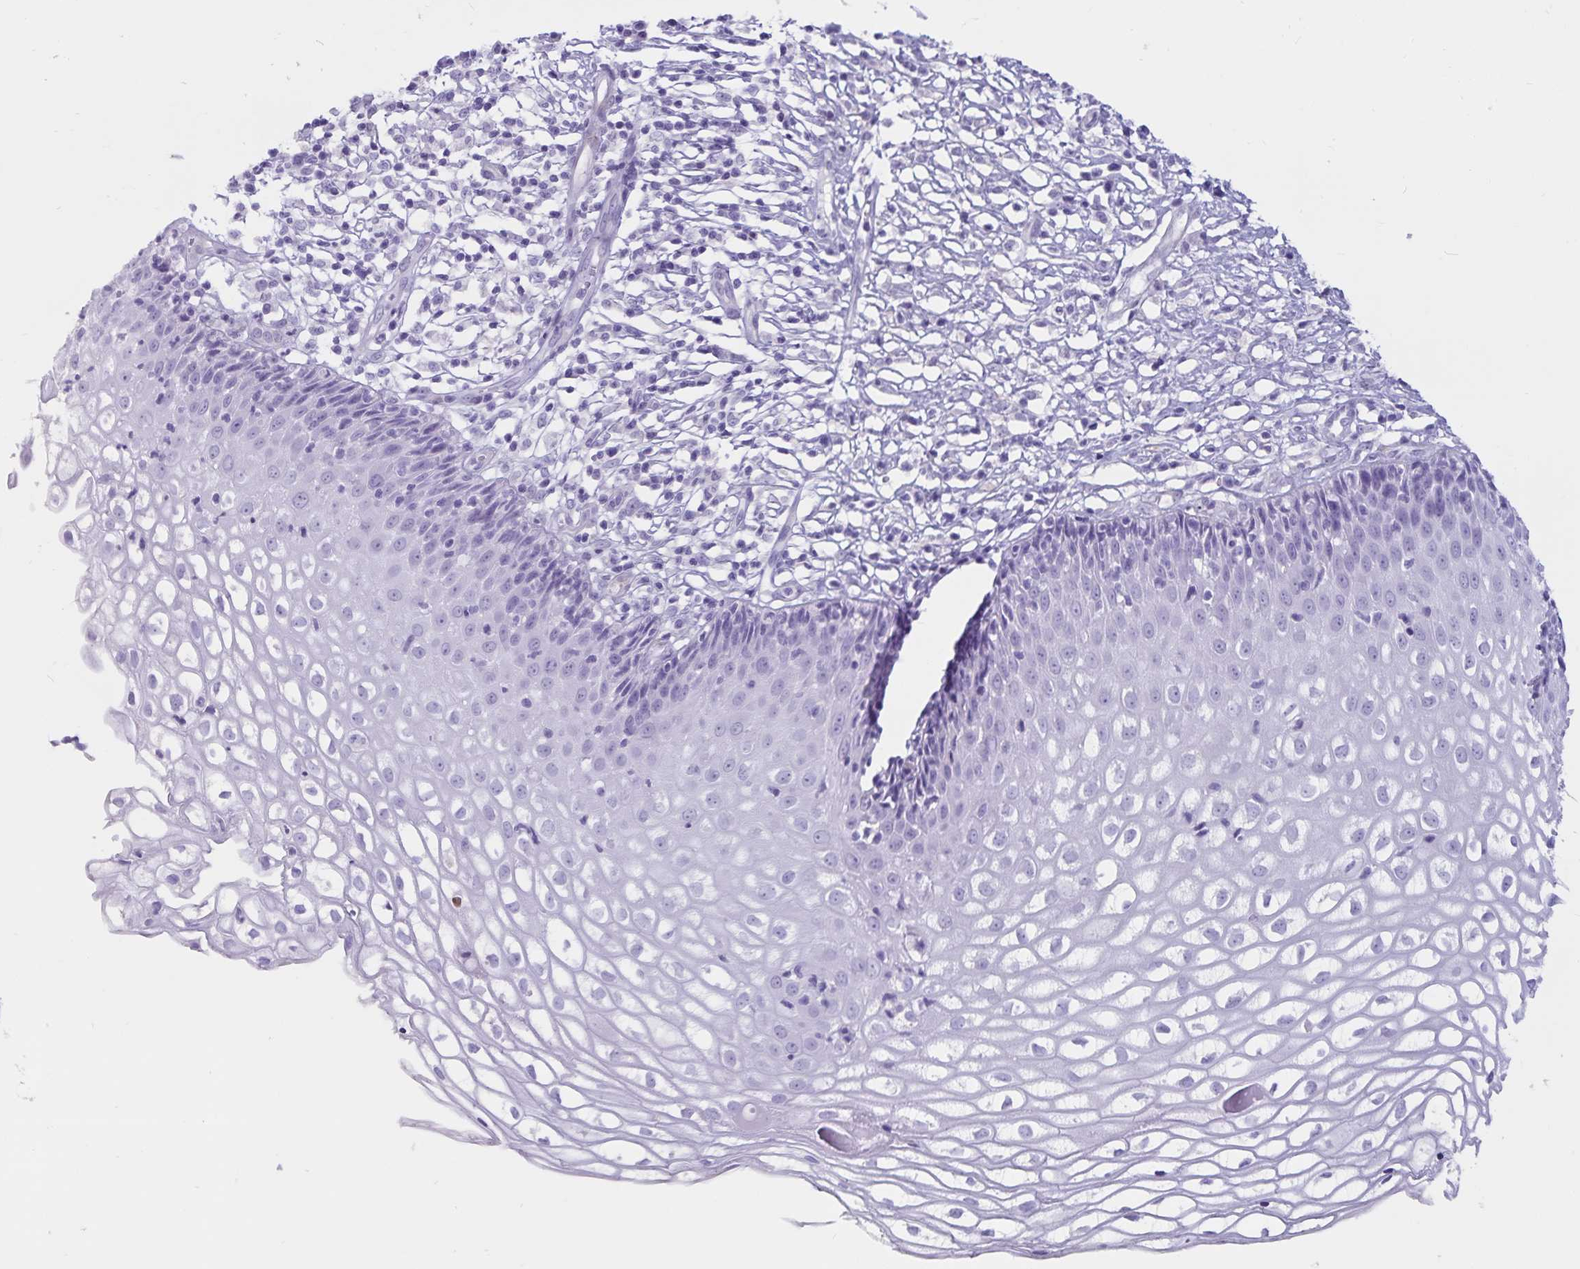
{"staining": {"intensity": "negative", "quantity": "none", "location": "none"}, "tissue": "cervix", "cell_type": "Glandular cells", "image_type": "normal", "snomed": [{"axis": "morphology", "description": "Normal tissue, NOS"}, {"axis": "topography", "description": "Cervix"}], "caption": "A photomicrograph of cervix stained for a protein demonstrates no brown staining in glandular cells.", "gene": "GPR137", "patient": {"sex": "female", "age": 36}}